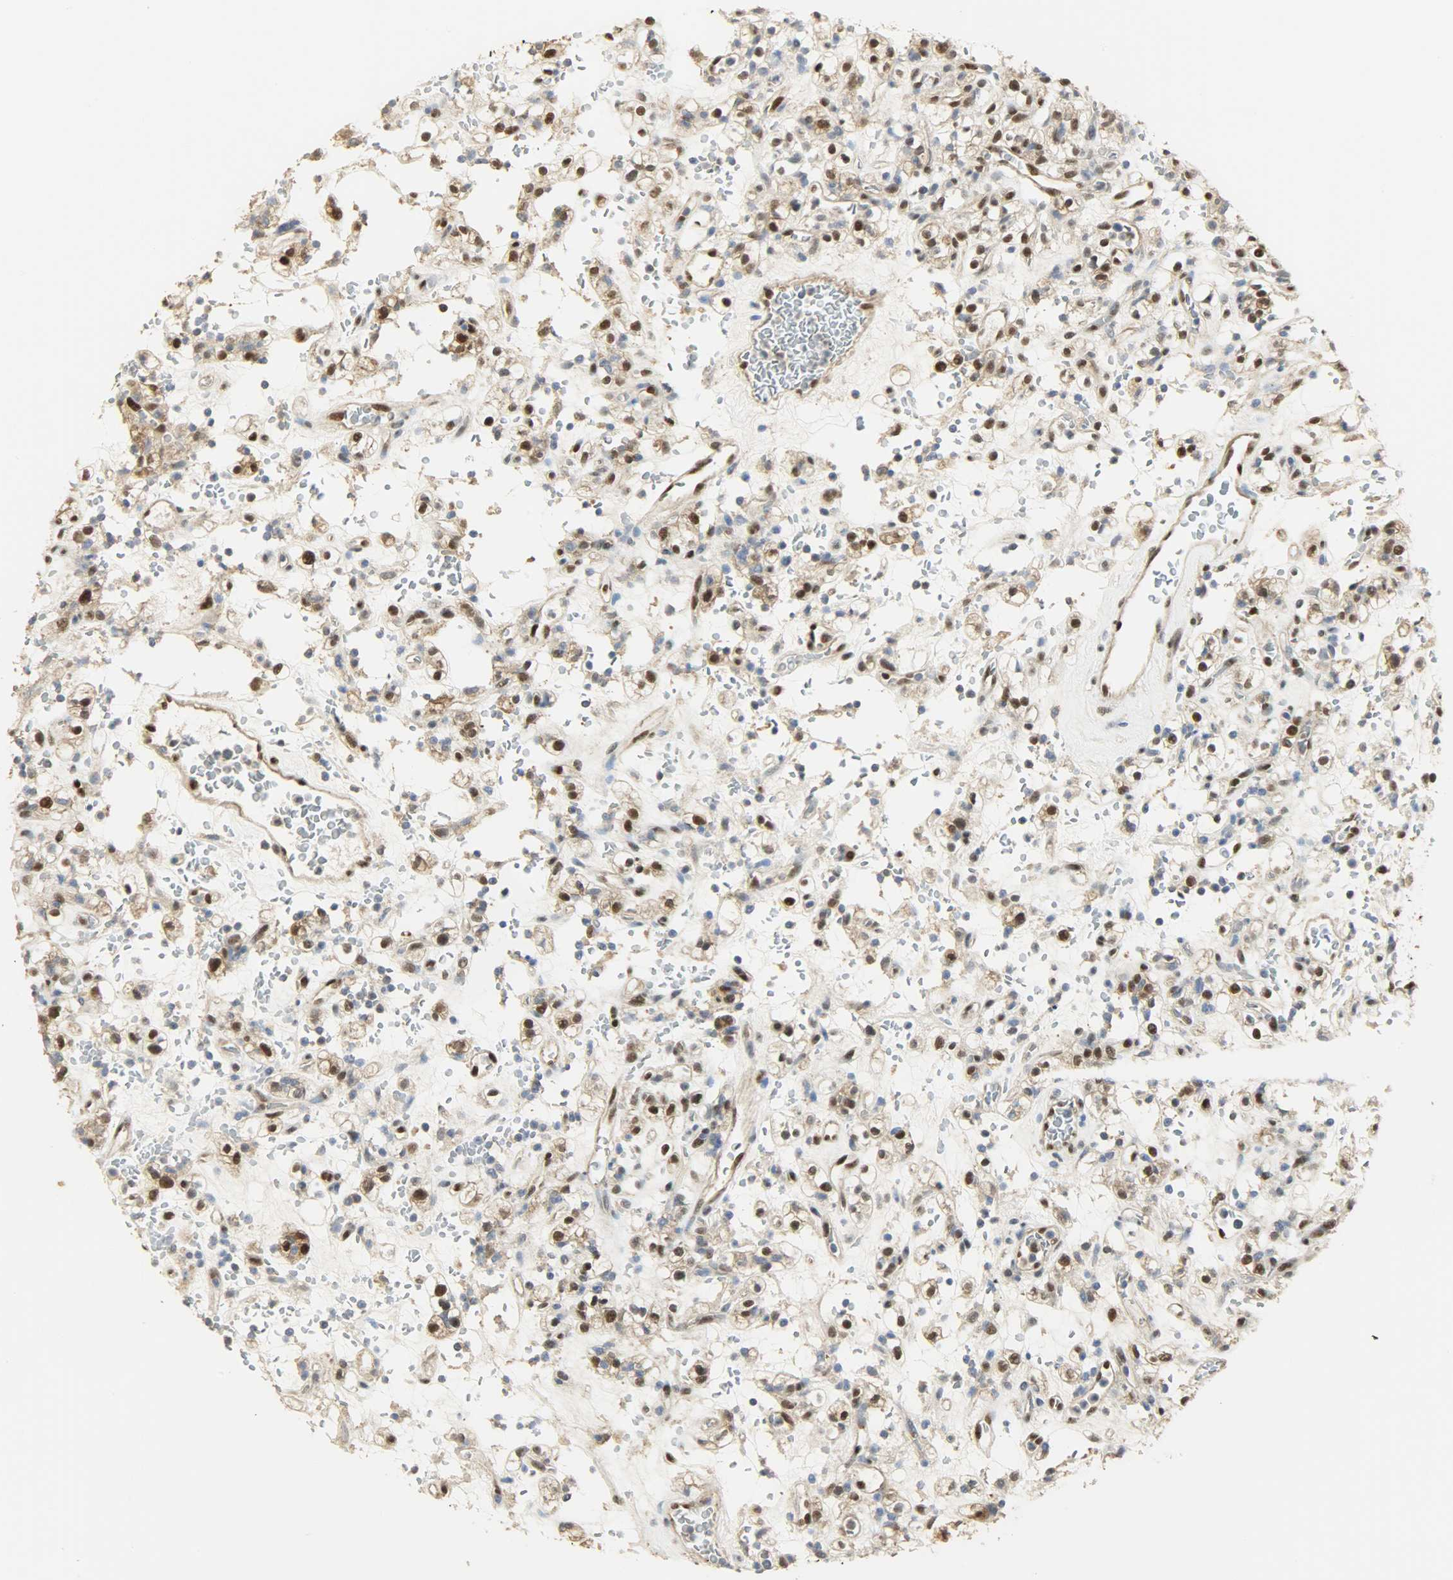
{"staining": {"intensity": "moderate", "quantity": "25%-75%", "location": "nuclear"}, "tissue": "renal cancer", "cell_type": "Tumor cells", "image_type": "cancer", "snomed": [{"axis": "morphology", "description": "Normal tissue, NOS"}, {"axis": "morphology", "description": "Adenocarcinoma, NOS"}, {"axis": "topography", "description": "Kidney"}], "caption": "Renal adenocarcinoma tissue displays moderate nuclear positivity in approximately 25%-75% of tumor cells", "gene": "NPEPL1", "patient": {"sex": "female", "age": 72}}